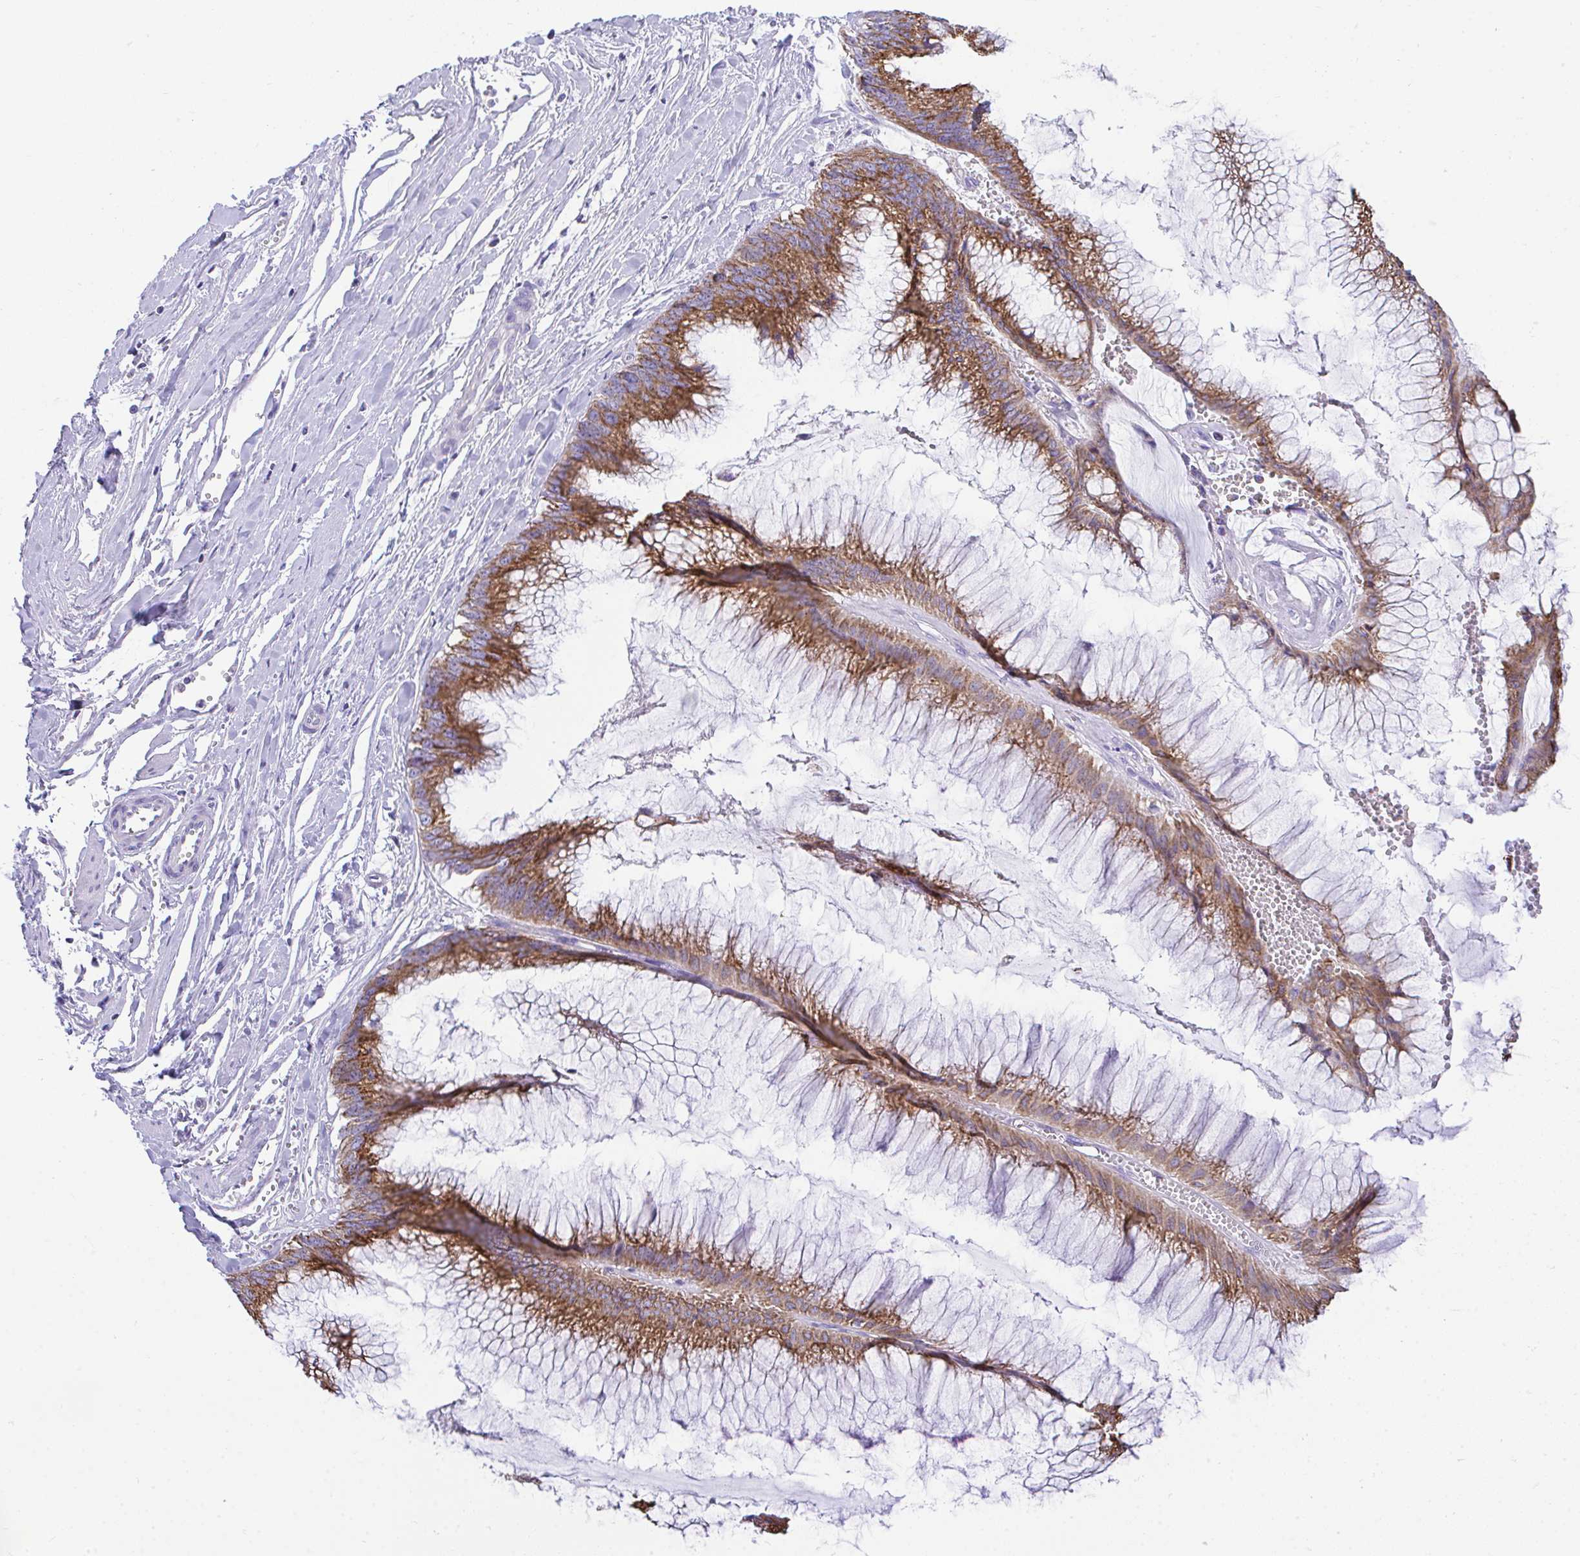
{"staining": {"intensity": "strong", "quantity": ">75%", "location": "cytoplasmic/membranous"}, "tissue": "ovarian cancer", "cell_type": "Tumor cells", "image_type": "cancer", "snomed": [{"axis": "morphology", "description": "Cystadenocarcinoma, mucinous, NOS"}, {"axis": "topography", "description": "Ovary"}], "caption": "Mucinous cystadenocarcinoma (ovarian) stained with a brown dye displays strong cytoplasmic/membranous positive positivity in about >75% of tumor cells.", "gene": "NLRP8", "patient": {"sex": "female", "age": 44}}